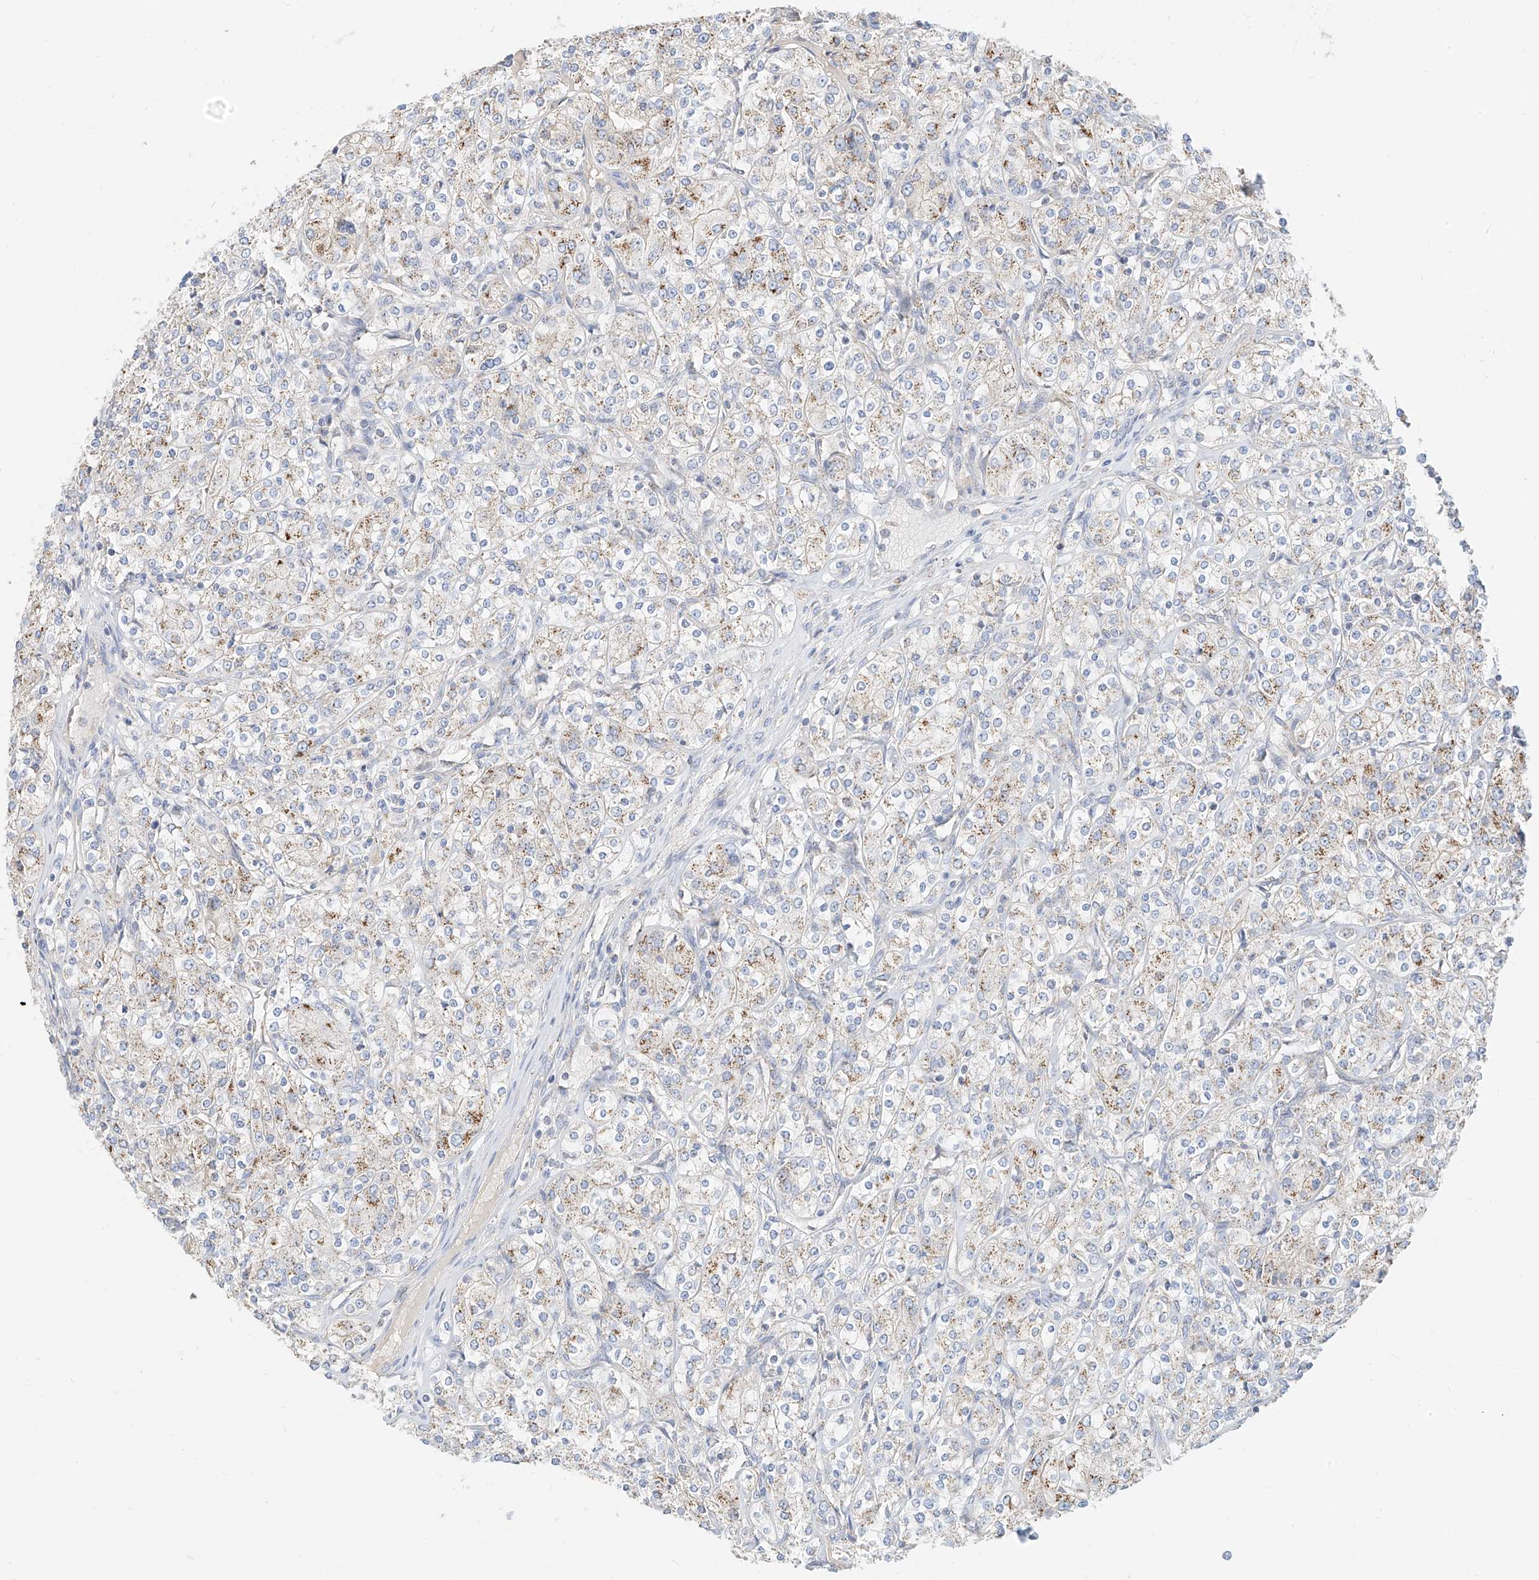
{"staining": {"intensity": "weak", "quantity": "25%-75%", "location": "cytoplasmic/membranous"}, "tissue": "renal cancer", "cell_type": "Tumor cells", "image_type": "cancer", "snomed": [{"axis": "morphology", "description": "Adenocarcinoma, NOS"}, {"axis": "topography", "description": "Kidney"}], "caption": "Renal cancer stained with immunohistochemistry (IHC) reveals weak cytoplasmic/membranous positivity in approximately 25%-75% of tumor cells. The staining was performed using DAB (3,3'-diaminobenzidine), with brown indicating positive protein expression. Nuclei are stained blue with hematoxylin.", "gene": "RASA2", "patient": {"sex": "male", "age": 77}}